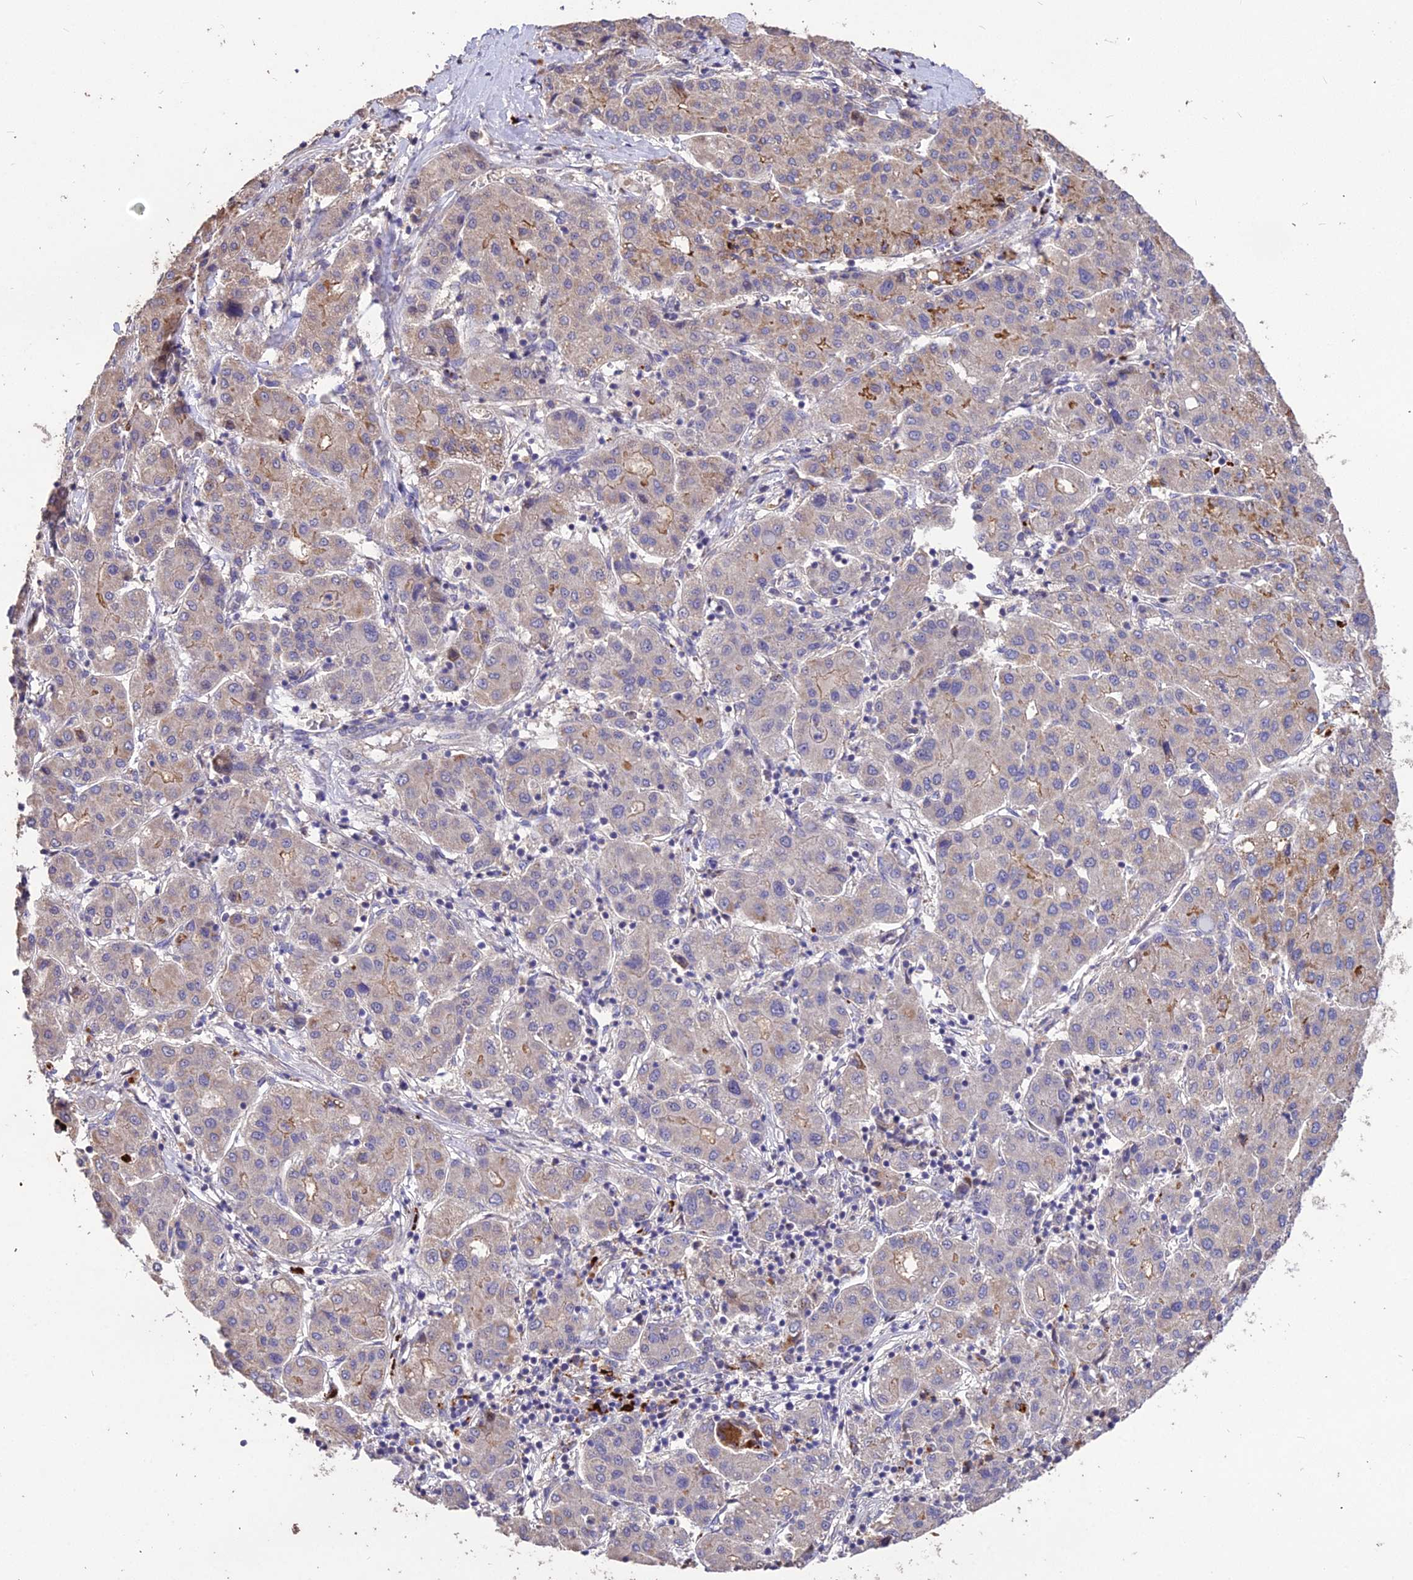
{"staining": {"intensity": "weak", "quantity": "<25%", "location": "cytoplasmic/membranous"}, "tissue": "liver cancer", "cell_type": "Tumor cells", "image_type": "cancer", "snomed": [{"axis": "morphology", "description": "Carcinoma, Hepatocellular, NOS"}, {"axis": "topography", "description": "Liver"}], "caption": "Immunohistochemistry (IHC) photomicrograph of neoplastic tissue: liver hepatocellular carcinoma stained with DAB reveals no significant protein positivity in tumor cells. (DAB immunohistochemistry (IHC), high magnification).", "gene": "SDHD", "patient": {"sex": "male", "age": 65}}